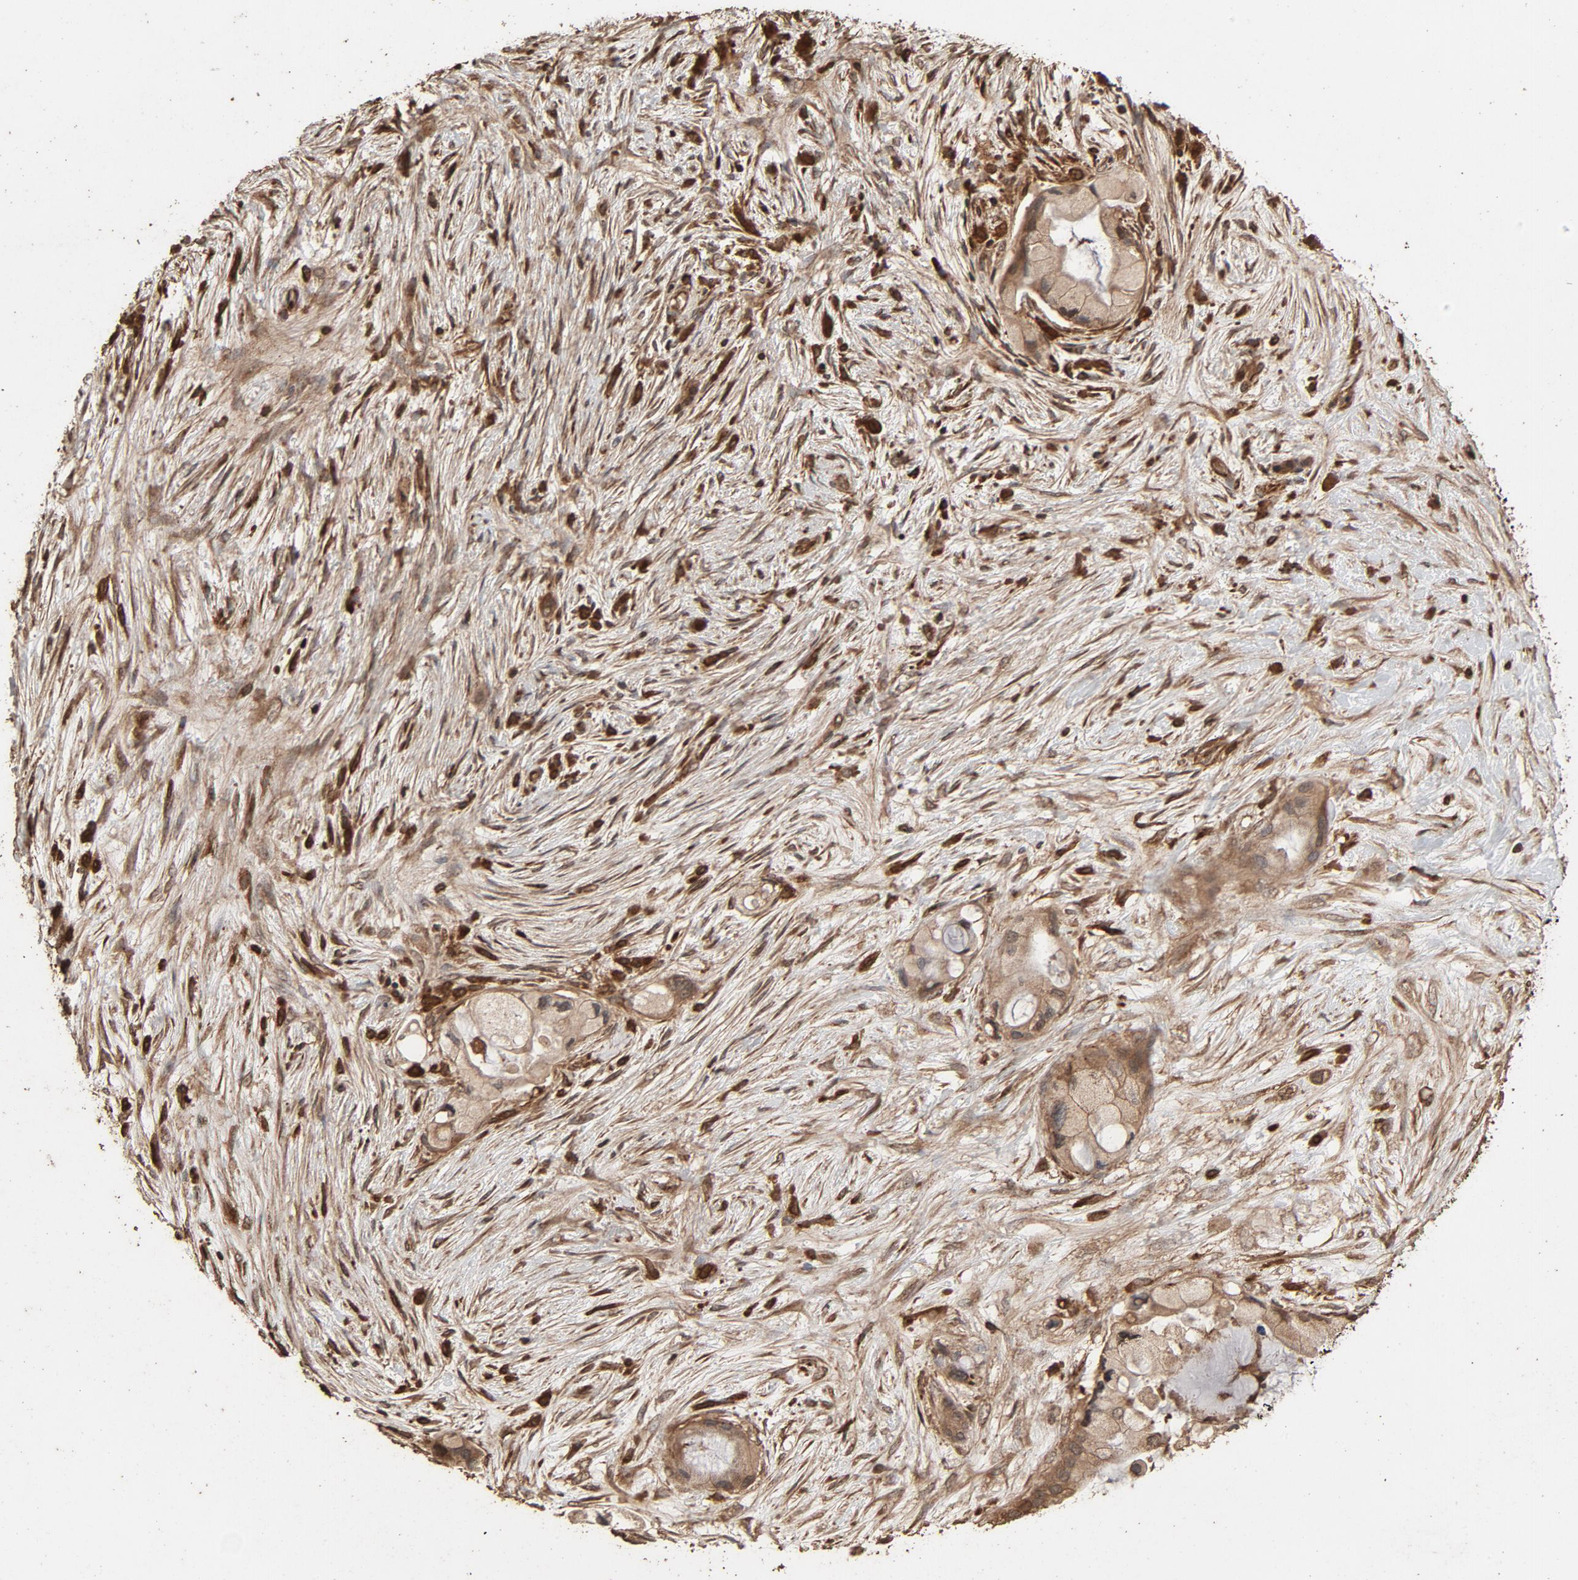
{"staining": {"intensity": "moderate", "quantity": "25%-75%", "location": "cytoplasmic/membranous"}, "tissue": "pancreatic cancer", "cell_type": "Tumor cells", "image_type": "cancer", "snomed": [{"axis": "morphology", "description": "Adenocarcinoma, NOS"}, {"axis": "topography", "description": "Pancreas"}], "caption": "Pancreatic cancer stained for a protein demonstrates moderate cytoplasmic/membranous positivity in tumor cells.", "gene": "RPS6KA6", "patient": {"sex": "female", "age": 59}}